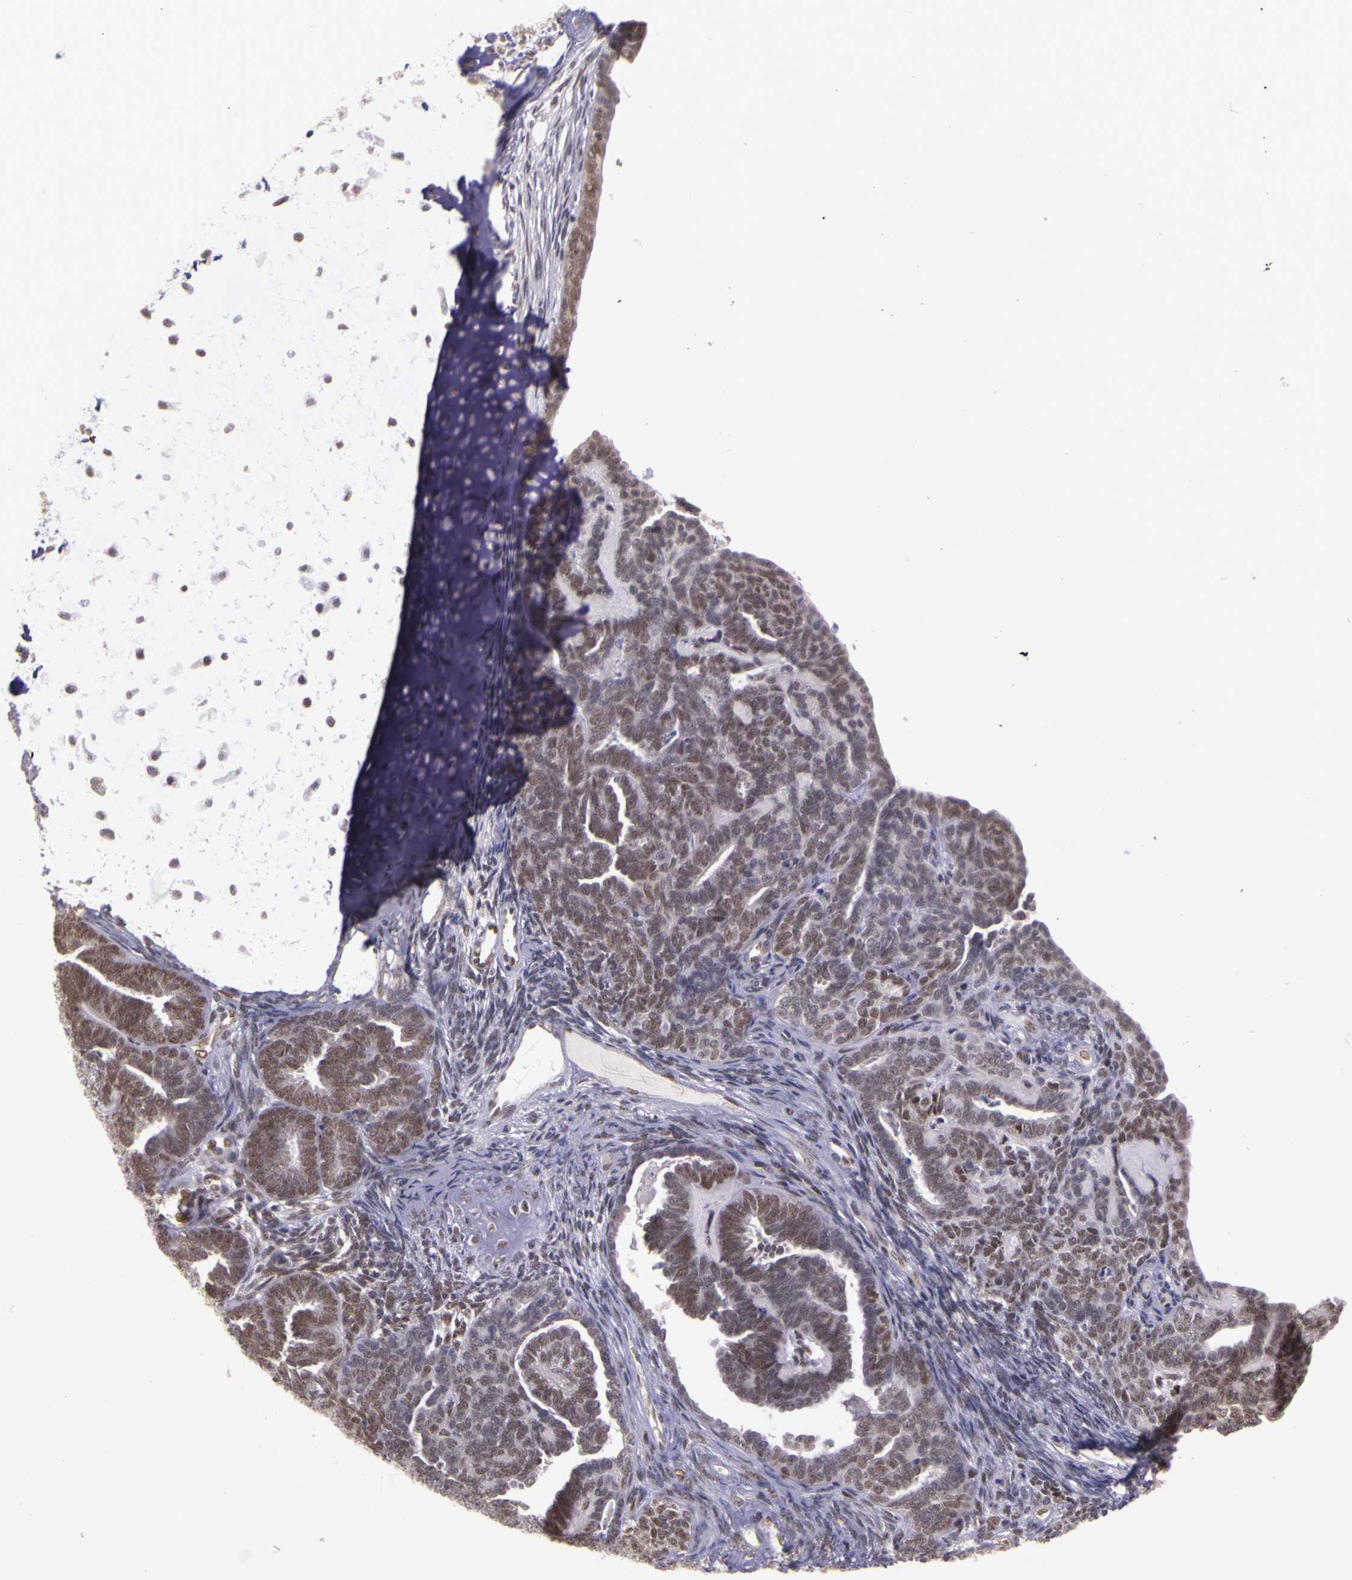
{"staining": {"intensity": "moderate", "quantity": "25%-75%", "location": "nuclear"}, "tissue": "endometrial cancer", "cell_type": "Tumor cells", "image_type": "cancer", "snomed": [{"axis": "morphology", "description": "Neoplasm, malignant, NOS"}, {"axis": "topography", "description": "Endometrium"}], "caption": "Protein expression analysis of neoplasm (malignant) (endometrial) displays moderate nuclear positivity in about 25%-75% of tumor cells.", "gene": "WDR13", "patient": {"sex": "female", "age": 74}}